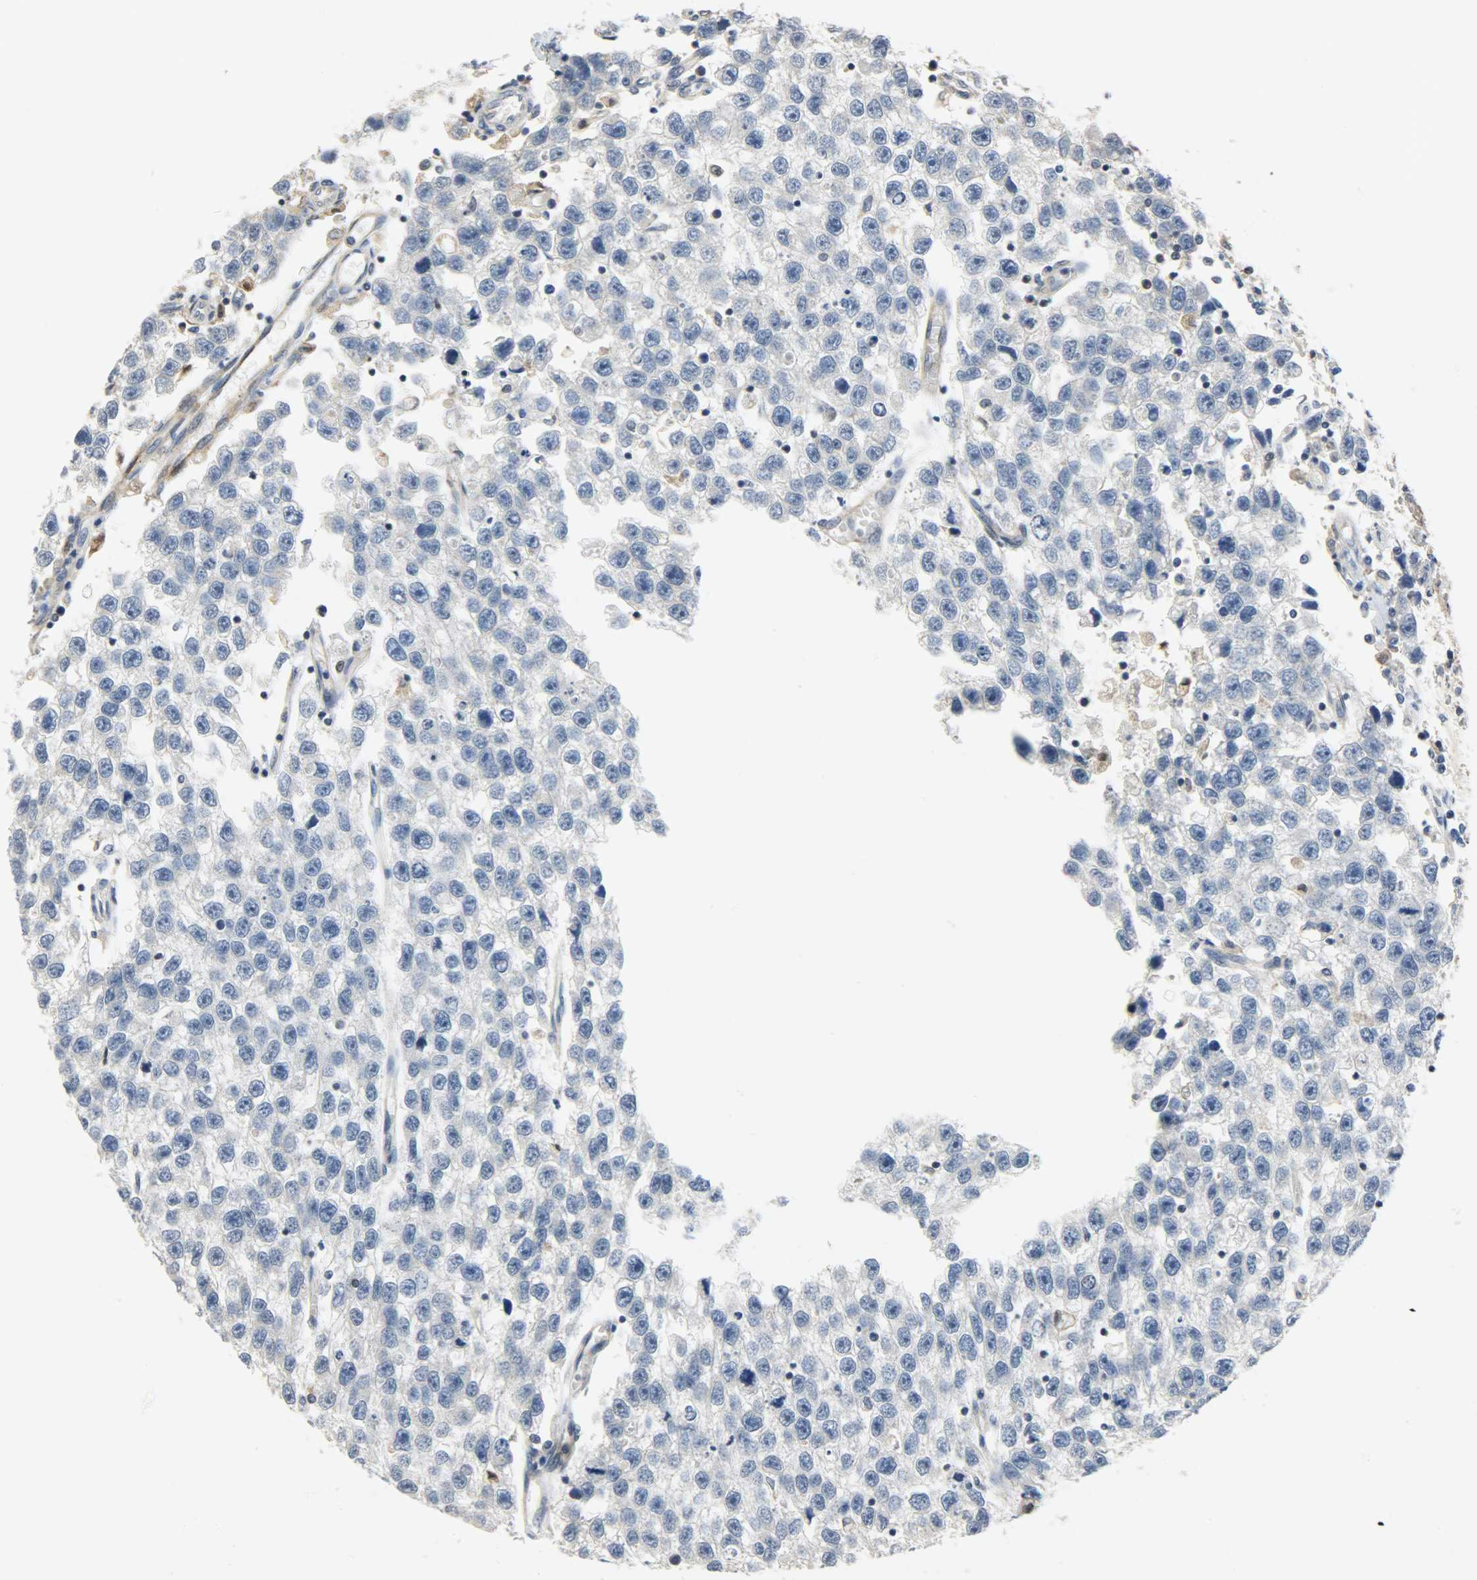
{"staining": {"intensity": "negative", "quantity": "none", "location": "none"}, "tissue": "testis cancer", "cell_type": "Tumor cells", "image_type": "cancer", "snomed": [{"axis": "morphology", "description": "Seminoma, NOS"}, {"axis": "topography", "description": "Testis"}], "caption": "Photomicrograph shows no protein positivity in tumor cells of testis cancer tissue.", "gene": "TRIM21", "patient": {"sex": "male", "age": 33}}